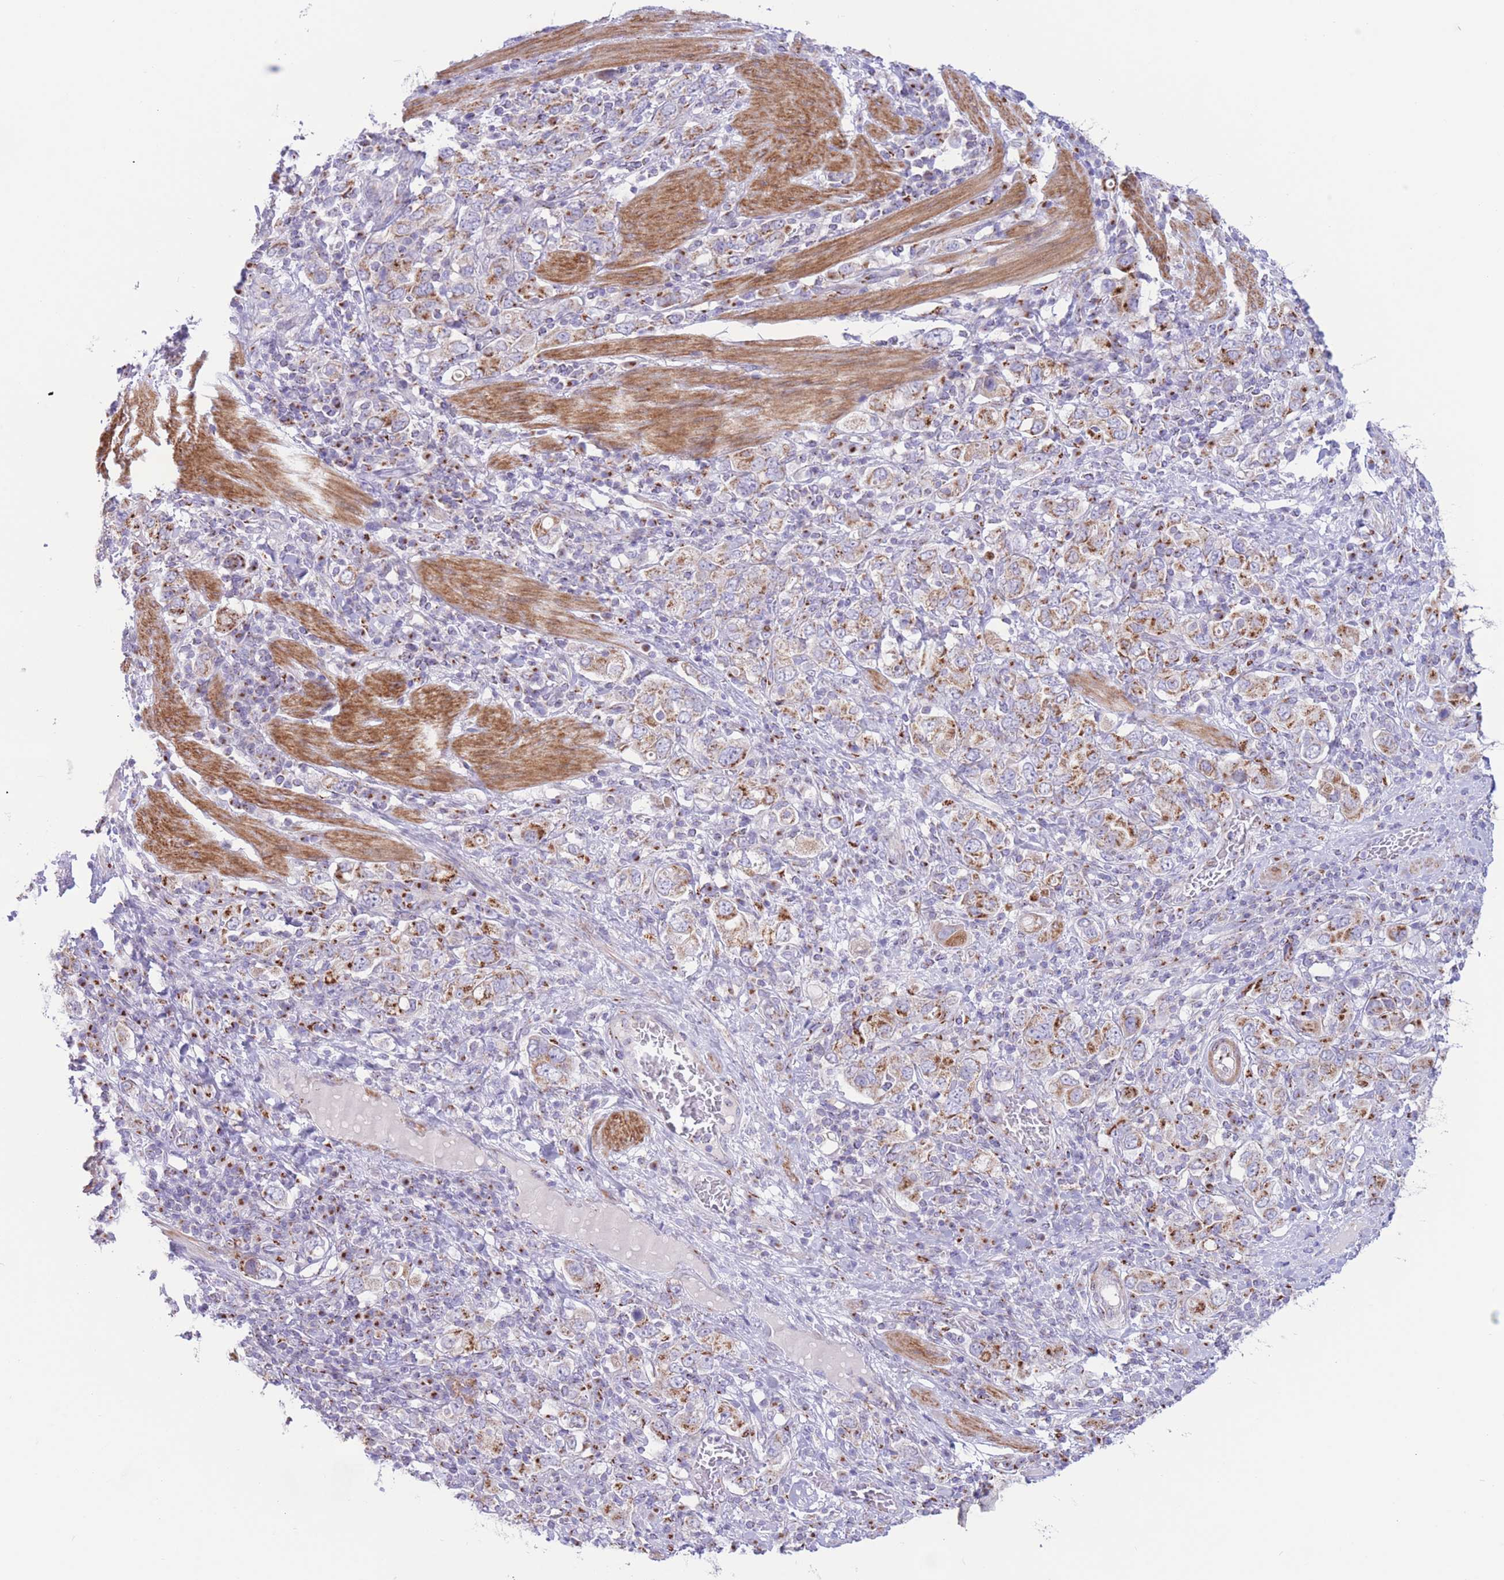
{"staining": {"intensity": "strong", "quantity": "25%-75%", "location": "cytoplasmic/membranous"}, "tissue": "stomach cancer", "cell_type": "Tumor cells", "image_type": "cancer", "snomed": [{"axis": "morphology", "description": "Adenocarcinoma, NOS"}, {"axis": "topography", "description": "Stomach, upper"}, {"axis": "topography", "description": "Stomach"}], "caption": "This is a photomicrograph of immunohistochemistry (IHC) staining of stomach cancer, which shows strong expression in the cytoplasmic/membranous of tumor cells.", "gene": "MPND", "patient": {"sex": "male", "age": 62}}